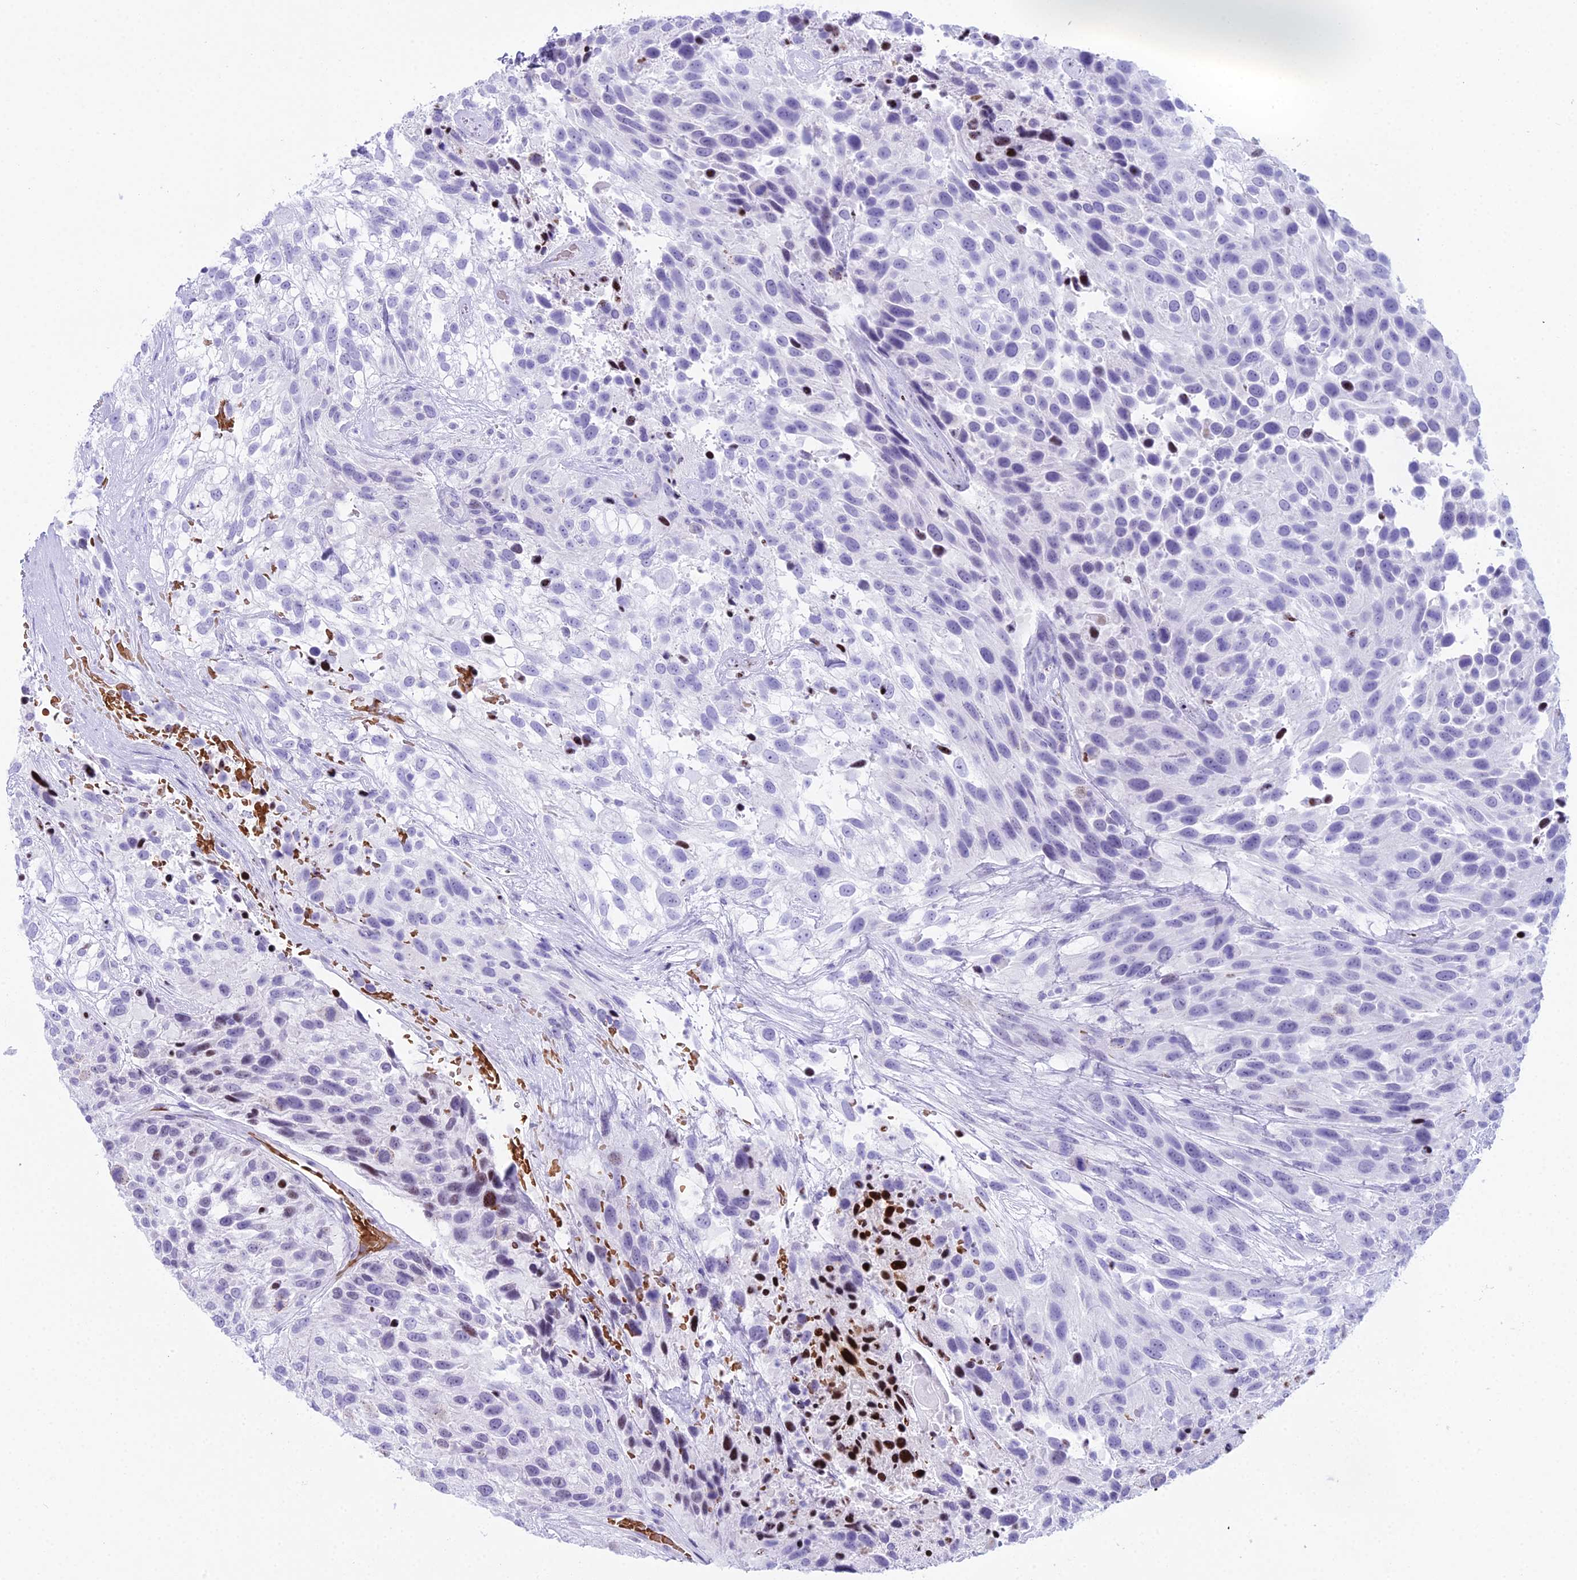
{"staining": {"intensity": "negative", "quantity": "none", "location": "none"}, "tissue": "urothelial cancer", "cell_type": "Tumor cells", "image_type": "cancer", "snomed": [{"axis": "morphology", "description": "Urothelial carcinoma, High grade"}, {"axis": "topography", "description": "Urinary bladder"}], "caption": "This is a histopathology image of immunohistochemistry (IHC) staining of urothelial cancer, which shows no expression in tumor cells.", "gene": "RNPS1", "patient": {"sex": "female", "age": 70}}